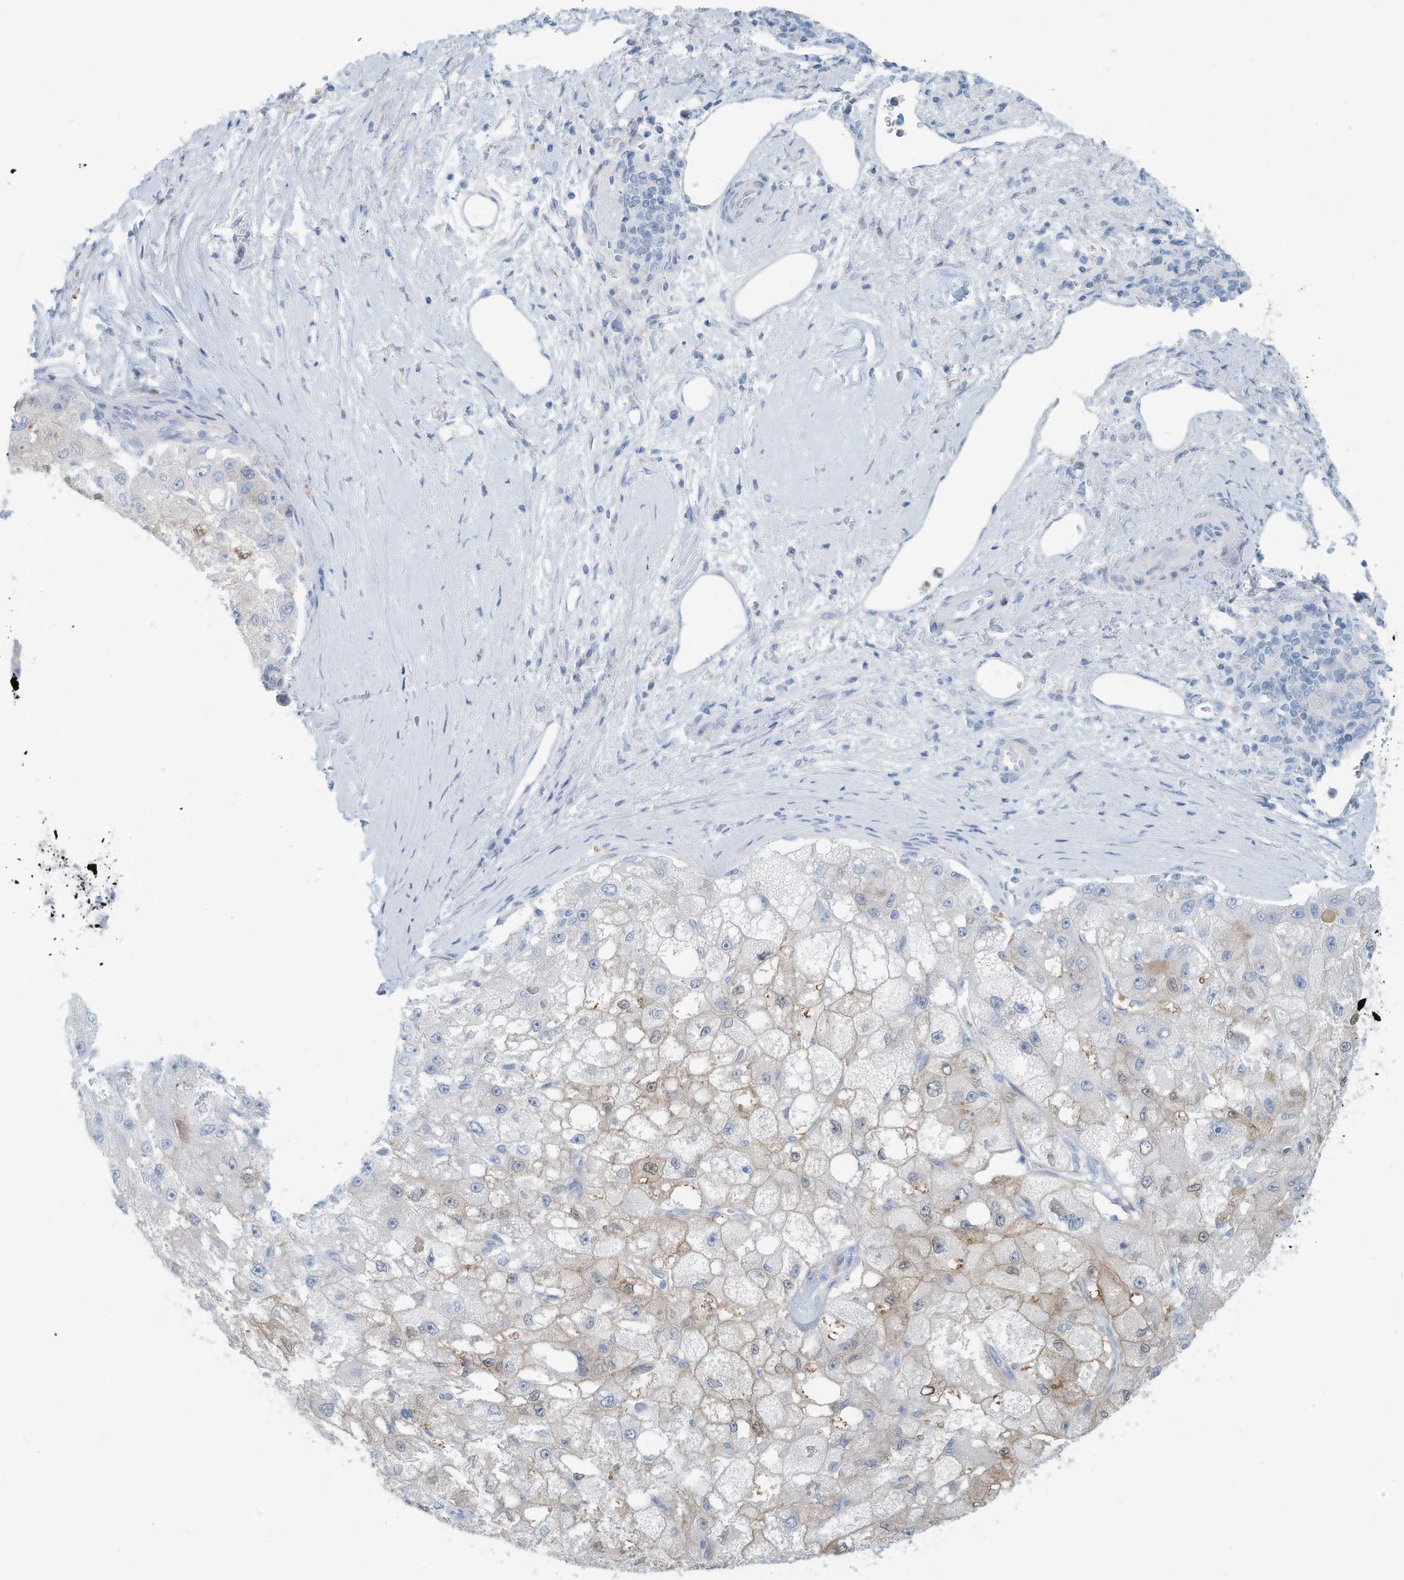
{"staining": {"intensity": "weak", "quantity": "<25%", "location": "cytoplasmic/membranous"}, "tissue": "liver cancer", "cell_type": "Tumor cells", "image_type": "cancer", "snomed": [{"axis": "morphology", "description": "Carcinoma, Hepatocellular, NOS"}, {"axis": "topography", "description": "Liver"}], "caption": "This histopathology image is of liver hepatocellular carcinoma stained with IHC to label a protein in brown with the nuclei are counter-stained blue. There is no expression in tumor cells.", "gene": "ERI2", "patient": {"sex": "male", "age": 80}}